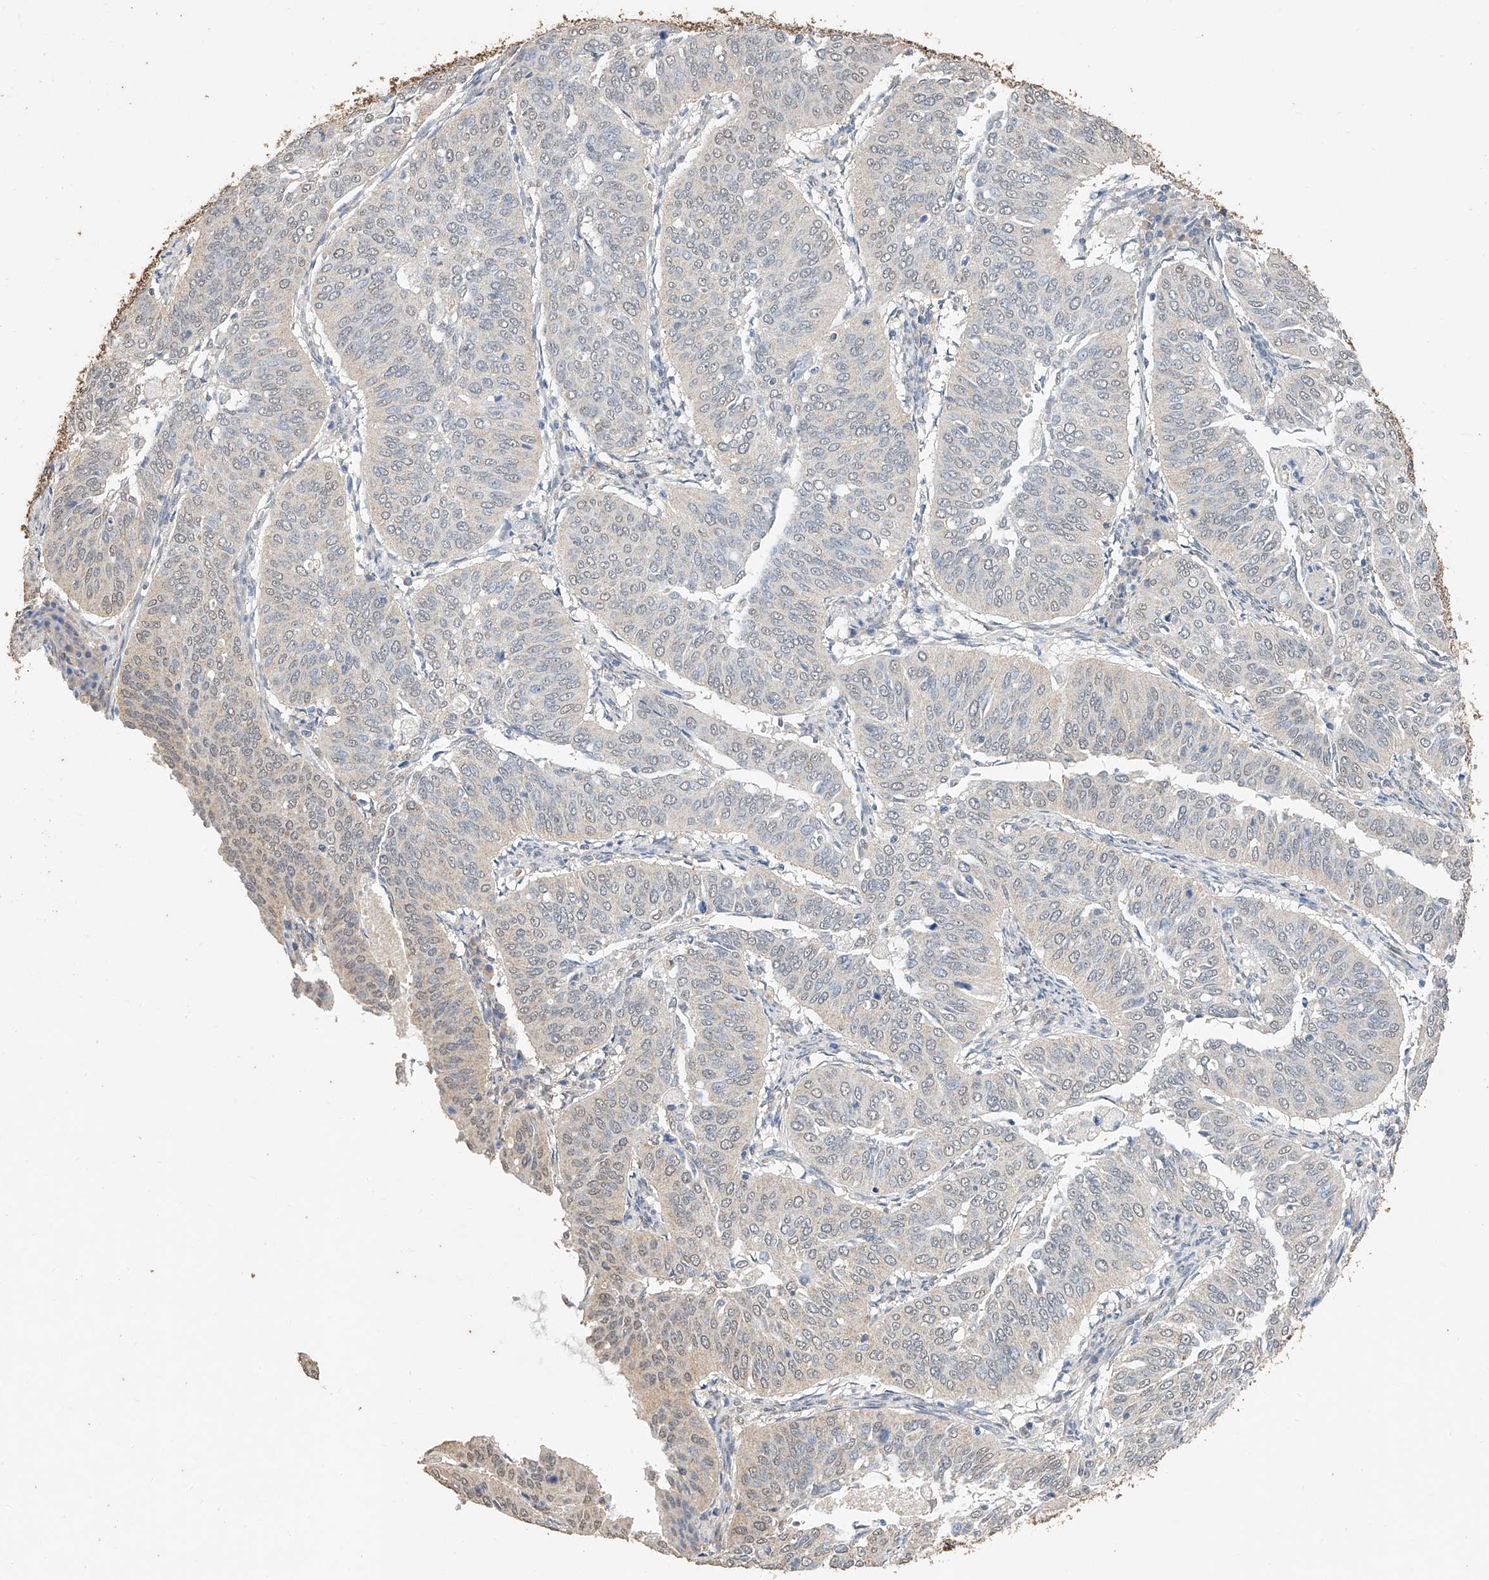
{"staining": {"intensity": "weak", "quantity": "<25%", "location": "cytoplasmic/membranous,nuclear"}, "tissue": "cervical cancer", "cell_type": "Tumor cells", "image_type": "cancer", "snomed": [{"axis": "morphology", "description": "Normal tissue, NOS"}, {"axis": "morphology", "description": "Squamous cell carcinoma, NOS"}, {"axis": "topography", "description": "Cervix"}], "caption": "Histopathology image shows no significant protein expression in tumor cells of cervical cancer (squamous cell carcinoma).", "gene": "CERS4", "patient": {"sex": "female", "age": 39}}